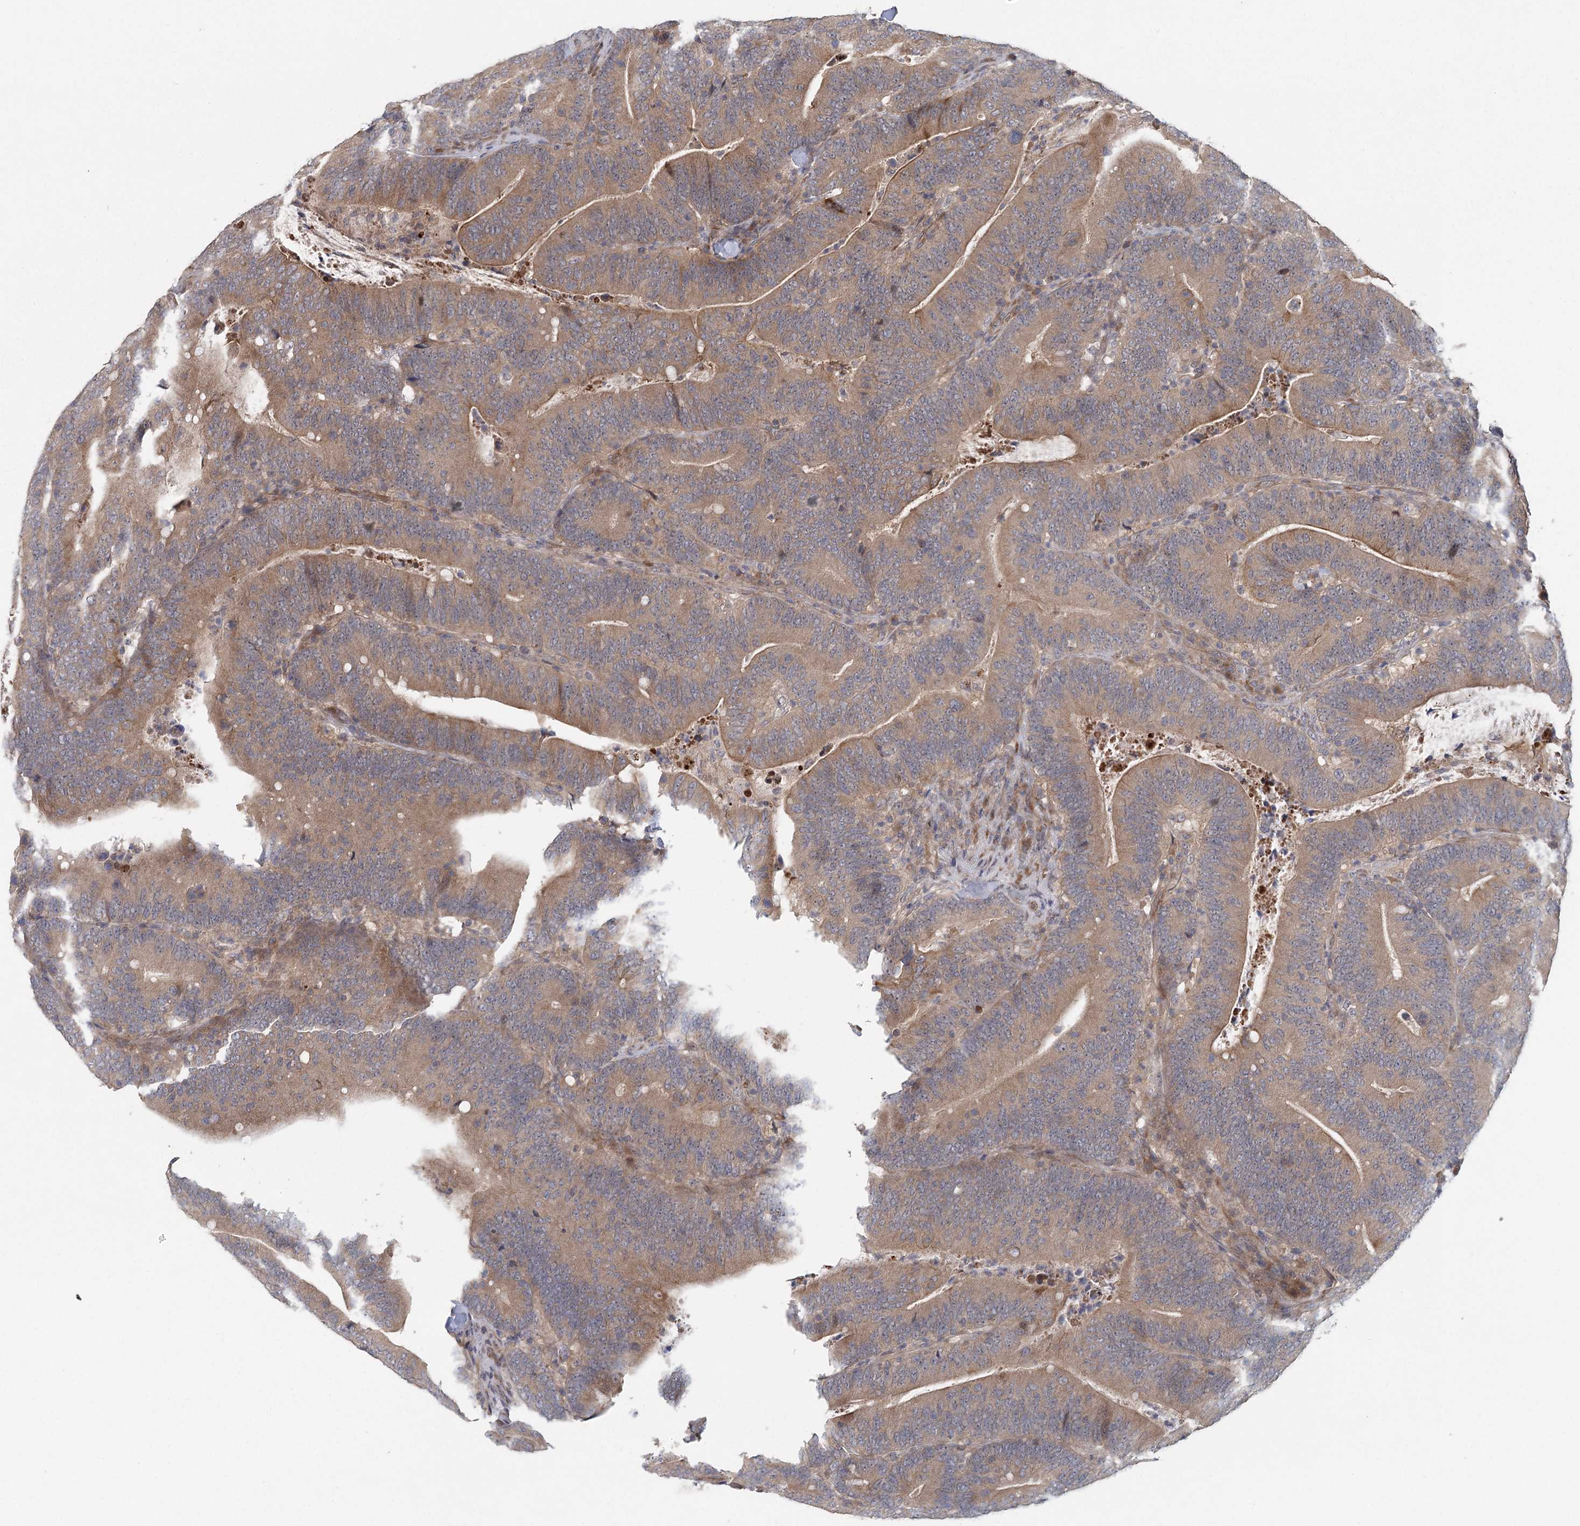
{"staining": {"intensity": "moderate", "quantity": ">75%", "location": "cytoplasmic/membranous"}, "tissue": "colorectal cancer", "cell_type": "Tumor cells", "image_type": "cancer", "snomed": [{"axis": "morphology", "description": "Adenocarcinoma, NOS"}, {"axis": "topography", "description": "Colon"}], "caption": "This is an image of immunohistochemistry (IHC) staining of colorectal cancer, which shows moderate staining in the cytoplasmic/membranous of tumor cells.", "gene": "LRRC14B", "patient": {"sex": "female", "age": 66}}